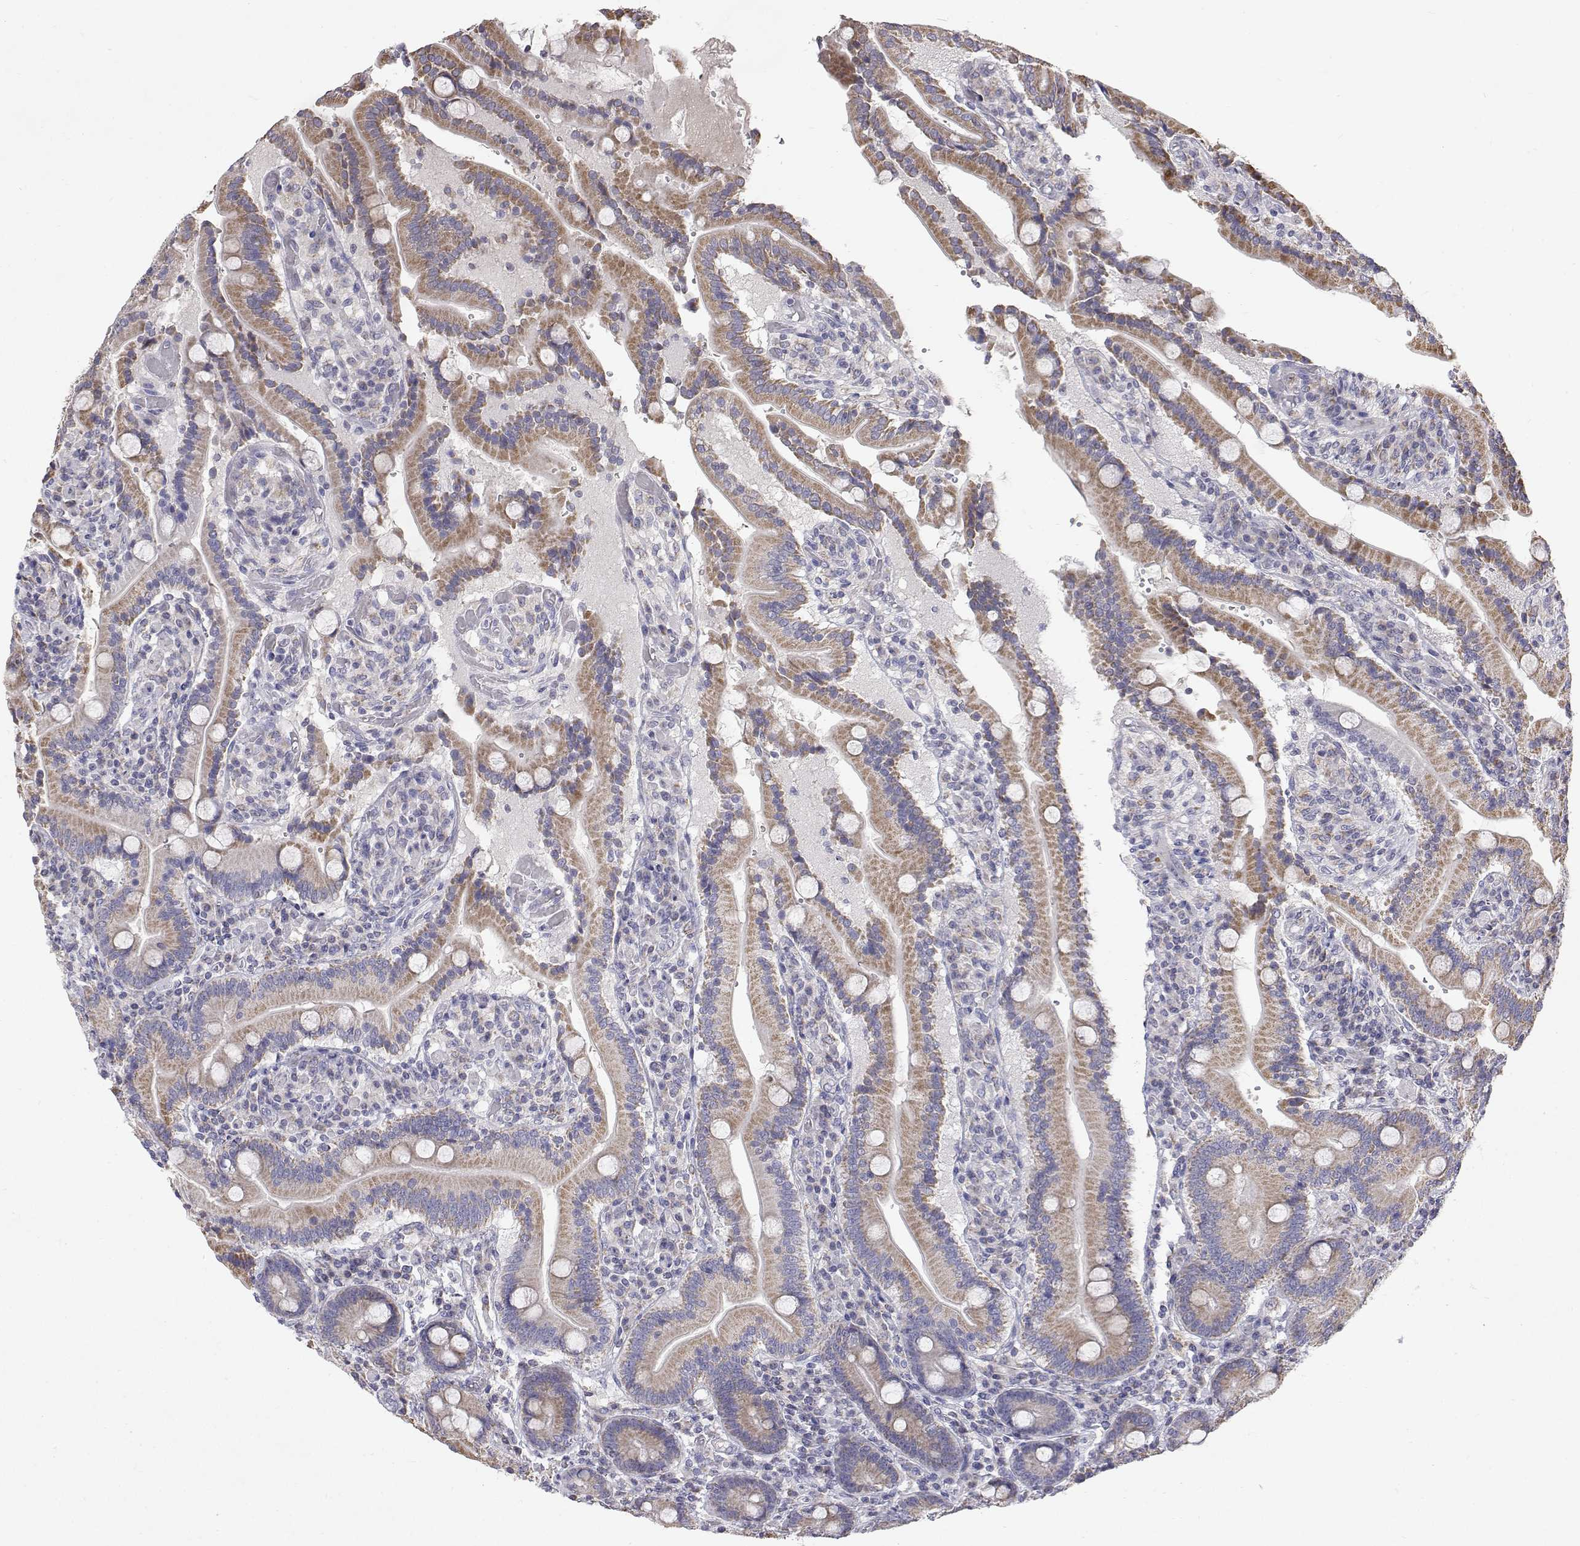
{"staining": {"intensity": "moderate", "quantity": "25%-75%", "location": "cytoplasmic/membranous"}, "tissue": "duodenum", "cell_type": "Glandular cells", "image_type": "normal", "snomed": [{"axis": "morphology", "description": "Normal tissue, NOS"}, {"axis": "topography", "description": "Duodenum"}], "caption": "This micrograph demonstrates immunohistochemistry (IHC) staining of normal human duodenum, with medium moderate cytoplasmic/membranous staining in about 25%-75% of glandular cells.", "gene": "TRIM60", "patient": {"sex": "female", "age": 62}}